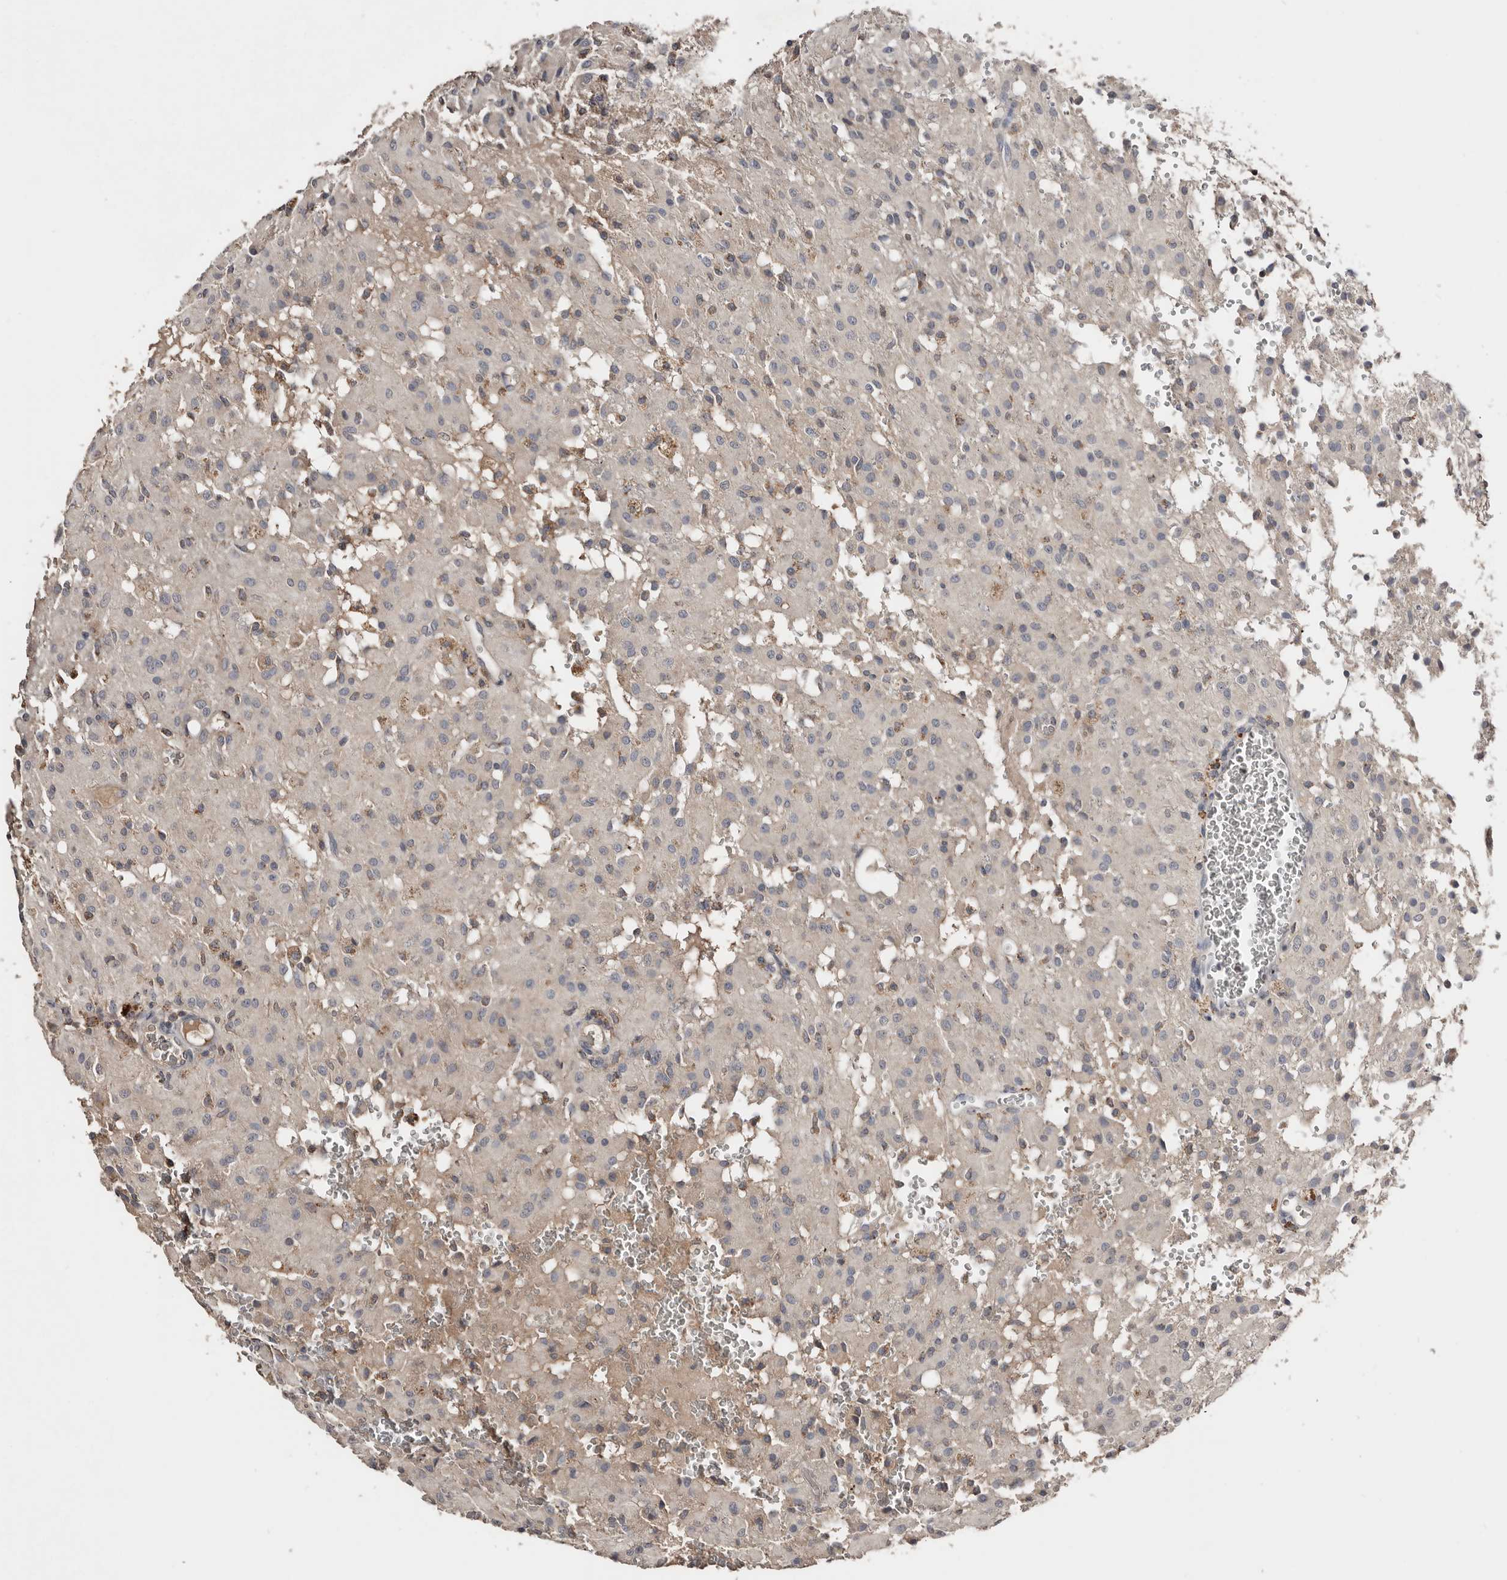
{"staining": {"intensity": "negative", "quantity": "none", "location": "none"}, "tissue": "glioma", "cell_type": "Tumor cells", "image_type": "cancer", "snomed": [{"axis": "morphology", "description": "Glioma, malignant, High grade"}, {"axis": "topography", "description": "Brain"}], "caption": "This histopathology image is of glioma stained with IHC to label a protein in brown with the nuclei are counter-stained blue. There is no expression in tumor cells.", "gene": "SLC39A2", "patient": {"sex": "female", "age": 59}}